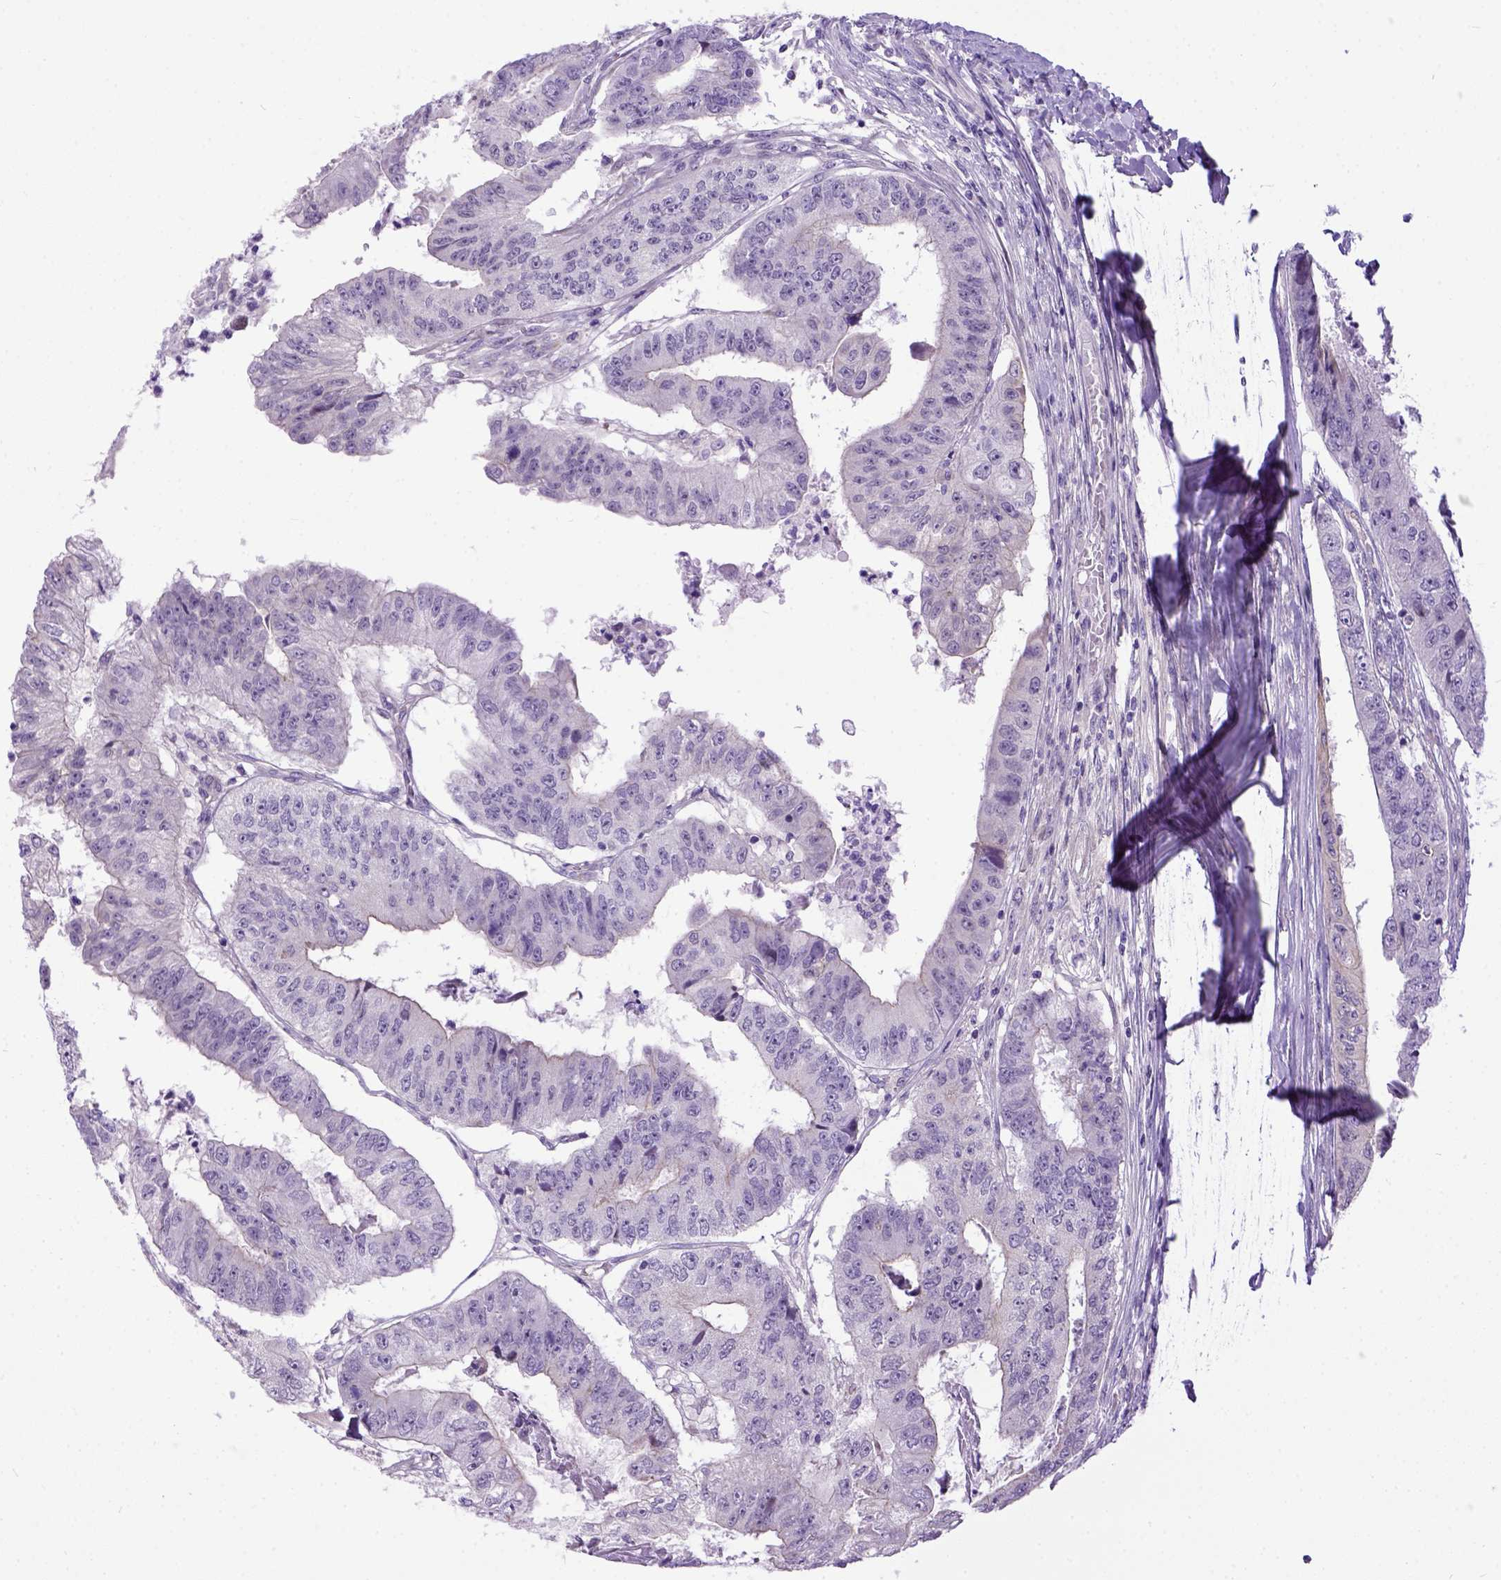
{"staining": {"intensity": "weak", "quantity": "<25%", "location": "cytoplasmic/membranous"}, "tissue": "colorectal cancer", "cell_type": "Tumor cells", "image_type": "cancer", "snomed": [{"axis": "morphology", "description": "Adenocarcinoma, NOS"}, {"axis": "topography", "description": "Colon"}], "caption": "Tumor cells are negative for brown protein staining in colorectal cancer.", "gene": "NEK5", "patient": {"sex": "female", "age": 67}}